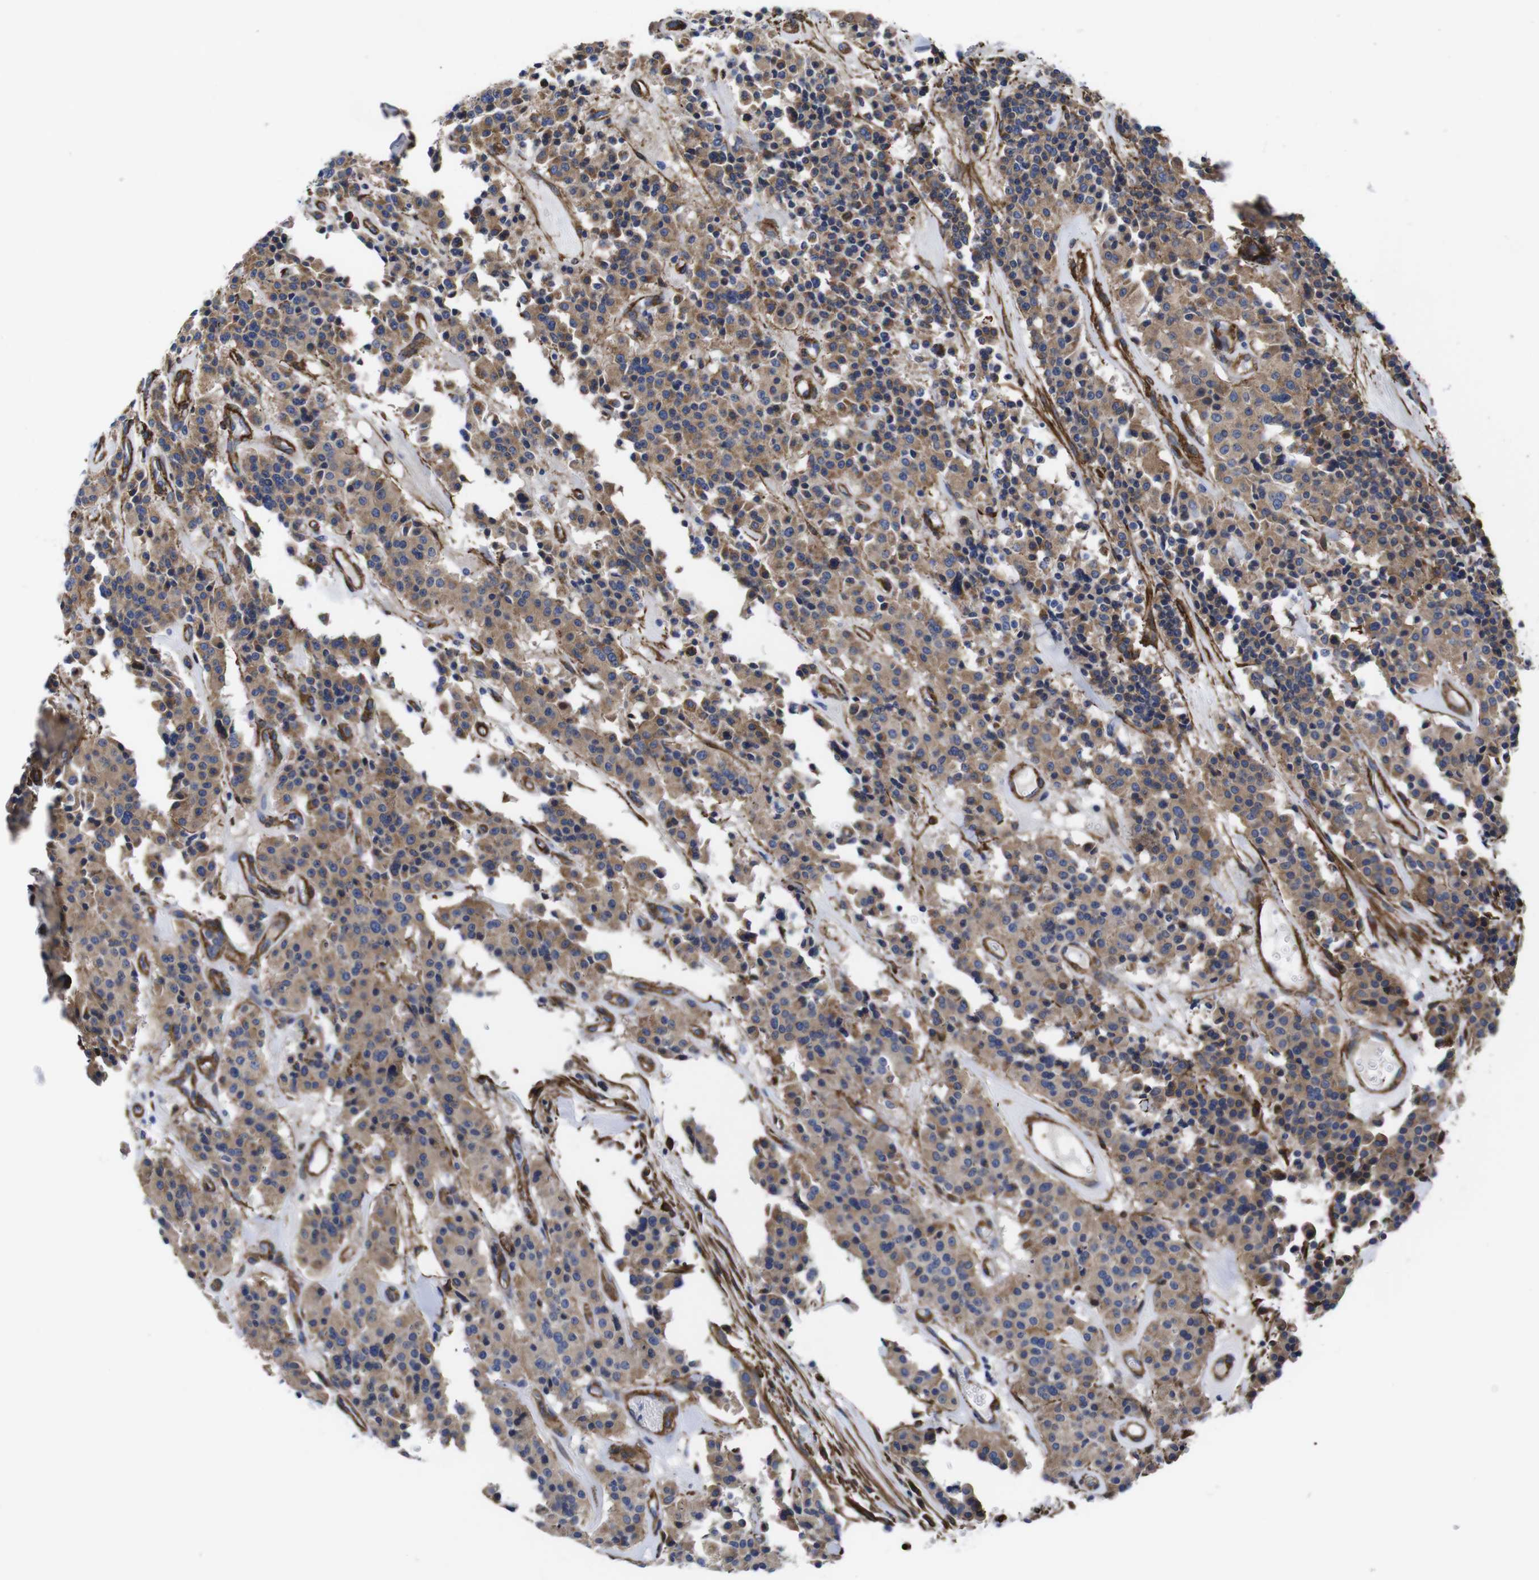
{"staining": {"intensity": "moderate", "quantity": ">75%", "location": "cytoplasmic/membranous"}, "tissue": "carcinoid", "cell_type": "Tumor cells", "image_type": "cancer", "snomed": [{"axis": "morphology", "description": "Carcinoid, malignant, NOS"}, {"axis": "topography", "description": "Lung"}], "caption": "Immunohistochemistry (IHC) histopathology image of neoplastic tissue: malignant carcinoid stained using immunohistochemistry (IHC) exhibits medium levels of moderate protein expression localized specifically in the cytoplasmic/membranous of tumor cells, appearing as a cytoplasmic/membranous brown color.", "gene": "WNT10A", "patient": {"sex": "male", "age": 30}}